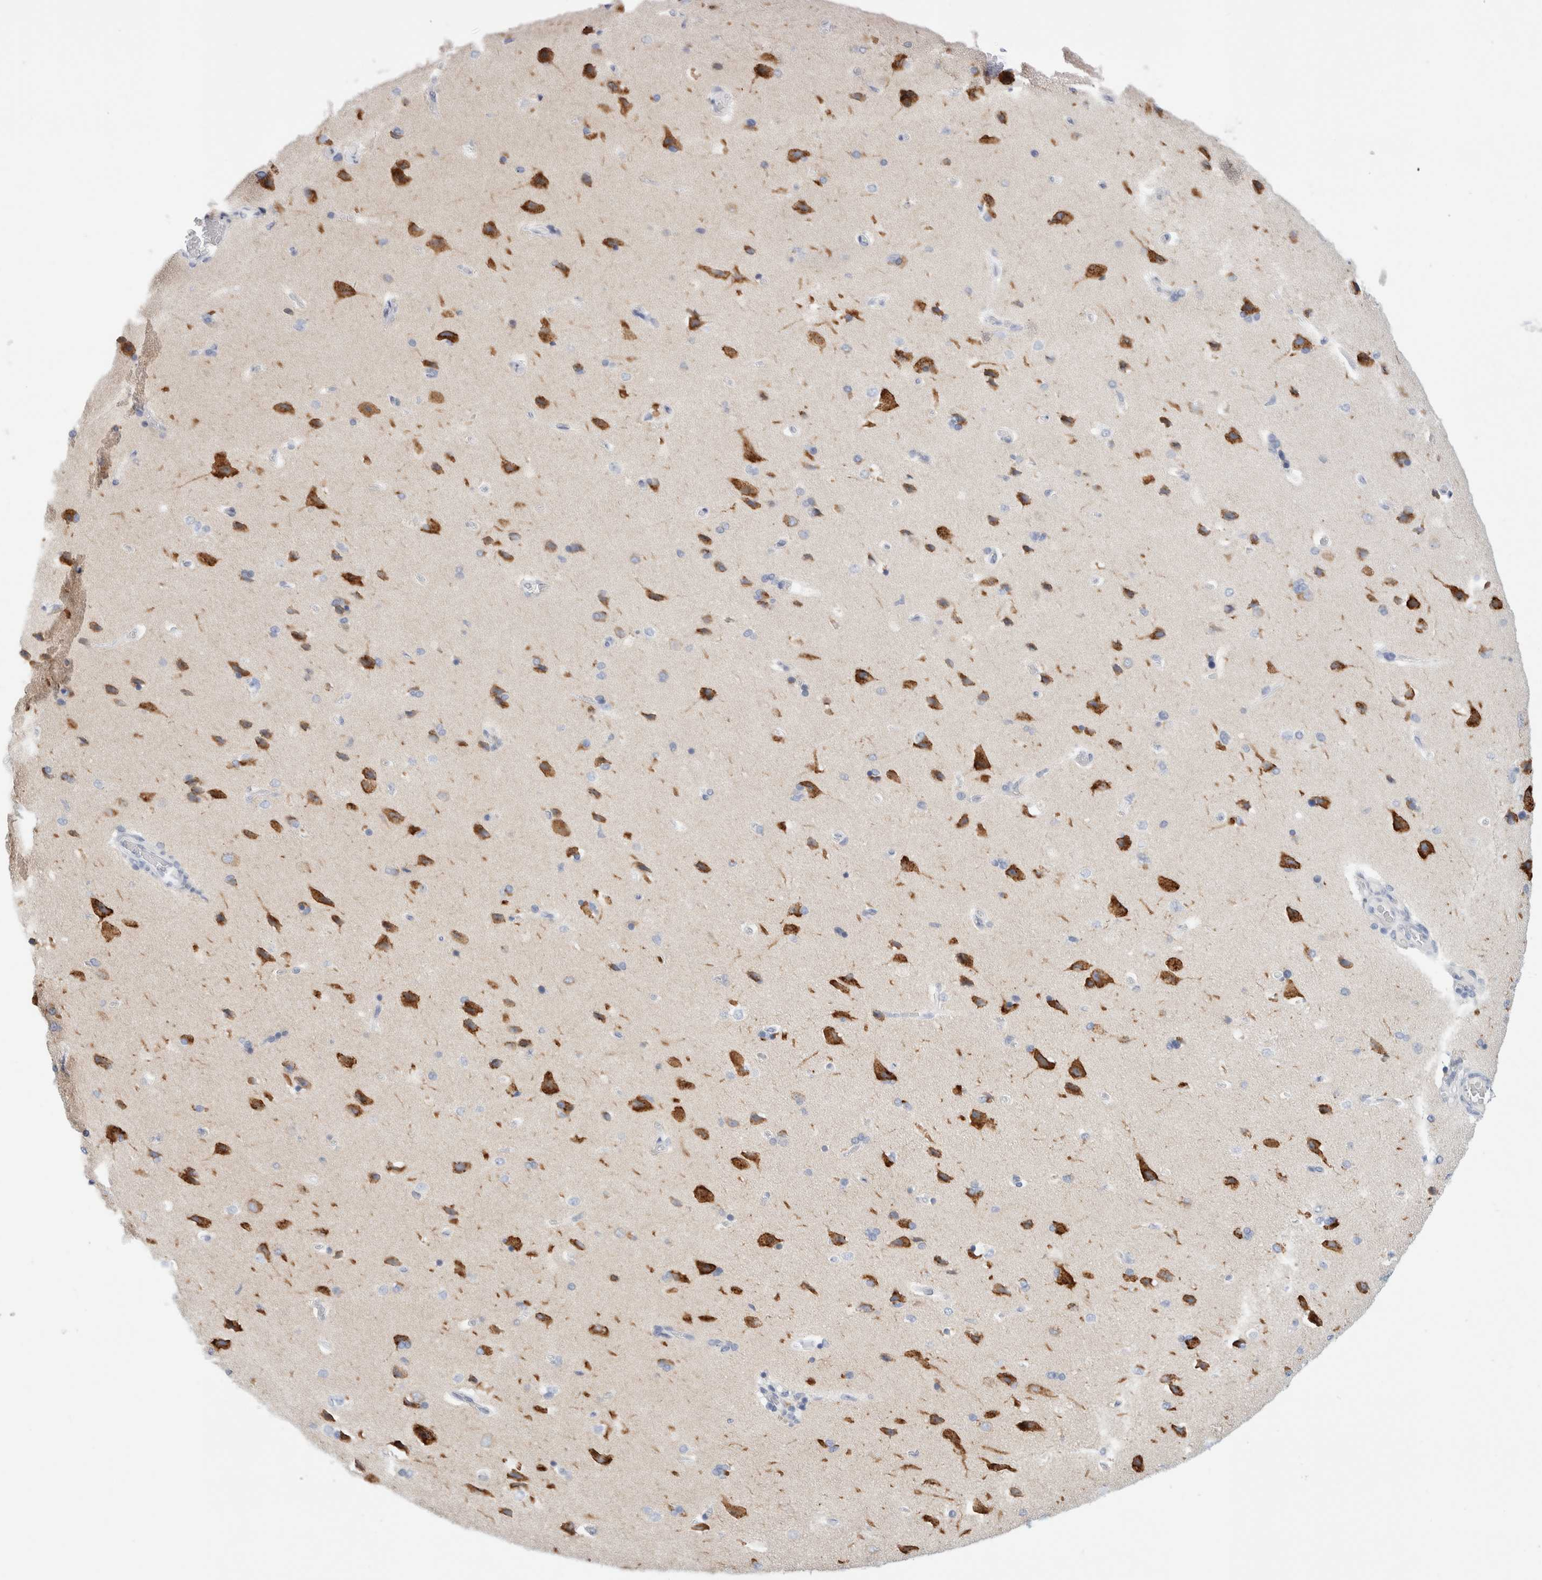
{"staining": {"intensity": "negative", "quantity": "none", "location": "none"}, "tissue": "cerebral cortex", "cell_type": "Endothelial cells", "image_type": "normal", "snomed": [{"axis": "morphology", "description": "Normal tissue, NOS"}, {"axis": "topography", "description": "Cerebral cortex"}], "caption": "Immunohistochemistry (IHC) of normal human cerebral cortex displays no expression in endothelial cells. (Brightfield microscopy of DAB (3,3'-diaminobenzidine) IHC at high magnification).", "gene": "CSK", "patient": {"sex": "male", "age": 62}}